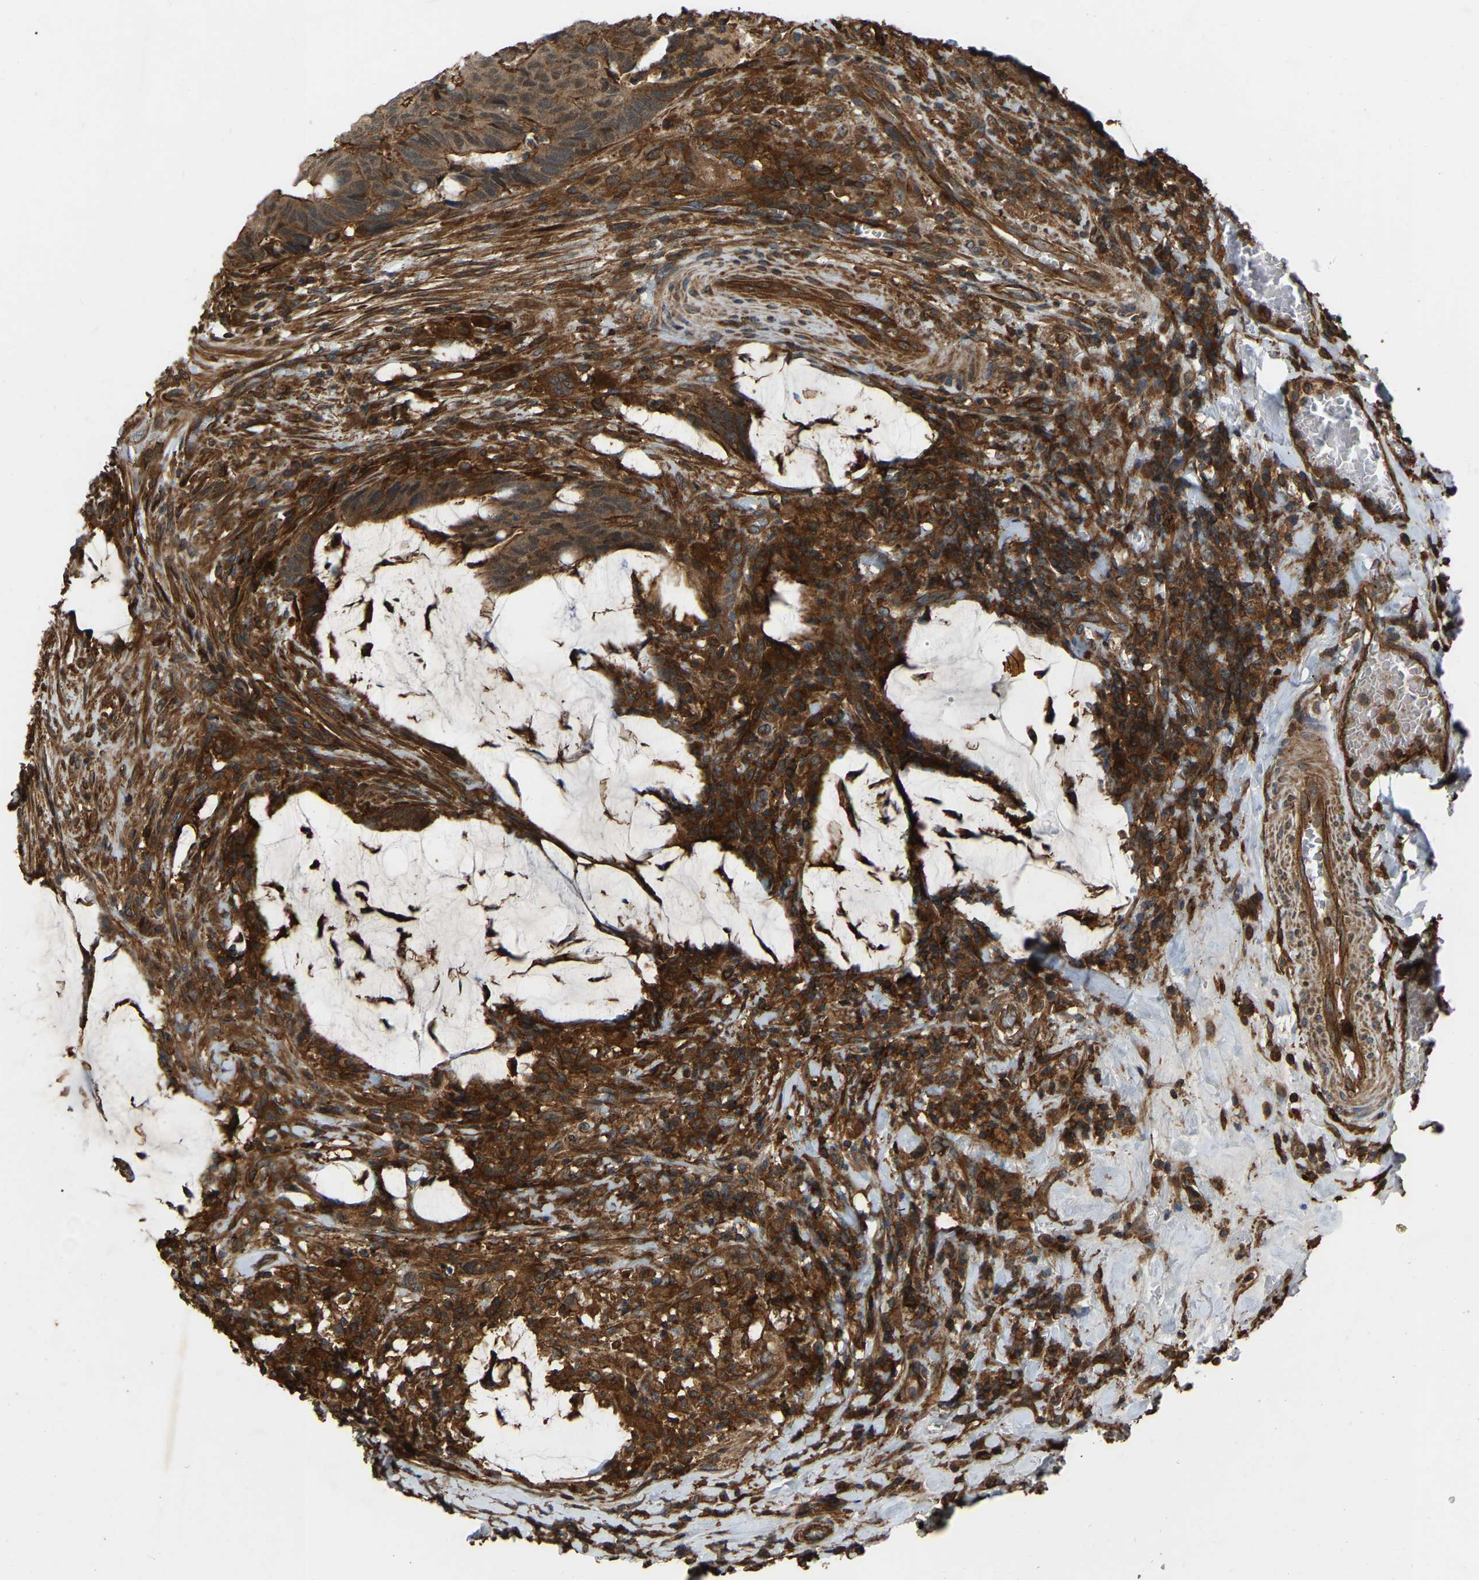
{"staining": {"intensity": "moderate", "quantity": ">75%", "location": "cytoplasmic/membranous"}, "tissue": "colorectal cancer", "cell_type": "Tumor cells", "image_type": "cancer", "snomed": [{"axis": "morphology", "description": "Normal tissue, NOS"}, {"axis": "morphology", "description": "Adenocarcinoma, NOS"}, {"axis": "topography", "description": "Rectum"}, {"axis": "topography", "description": "Peripheral nerve tissue"}], "caption": "An immunohistochemistry micrograph of neoplastic tissue is shown. Protein staining in brown highlights moderate cytoplasmic/membranous positivity in colorectal adenocarcinoma within tumor cells.", "gene": "SAMD9L", "patient": {"sex": "male", "age": 92}}